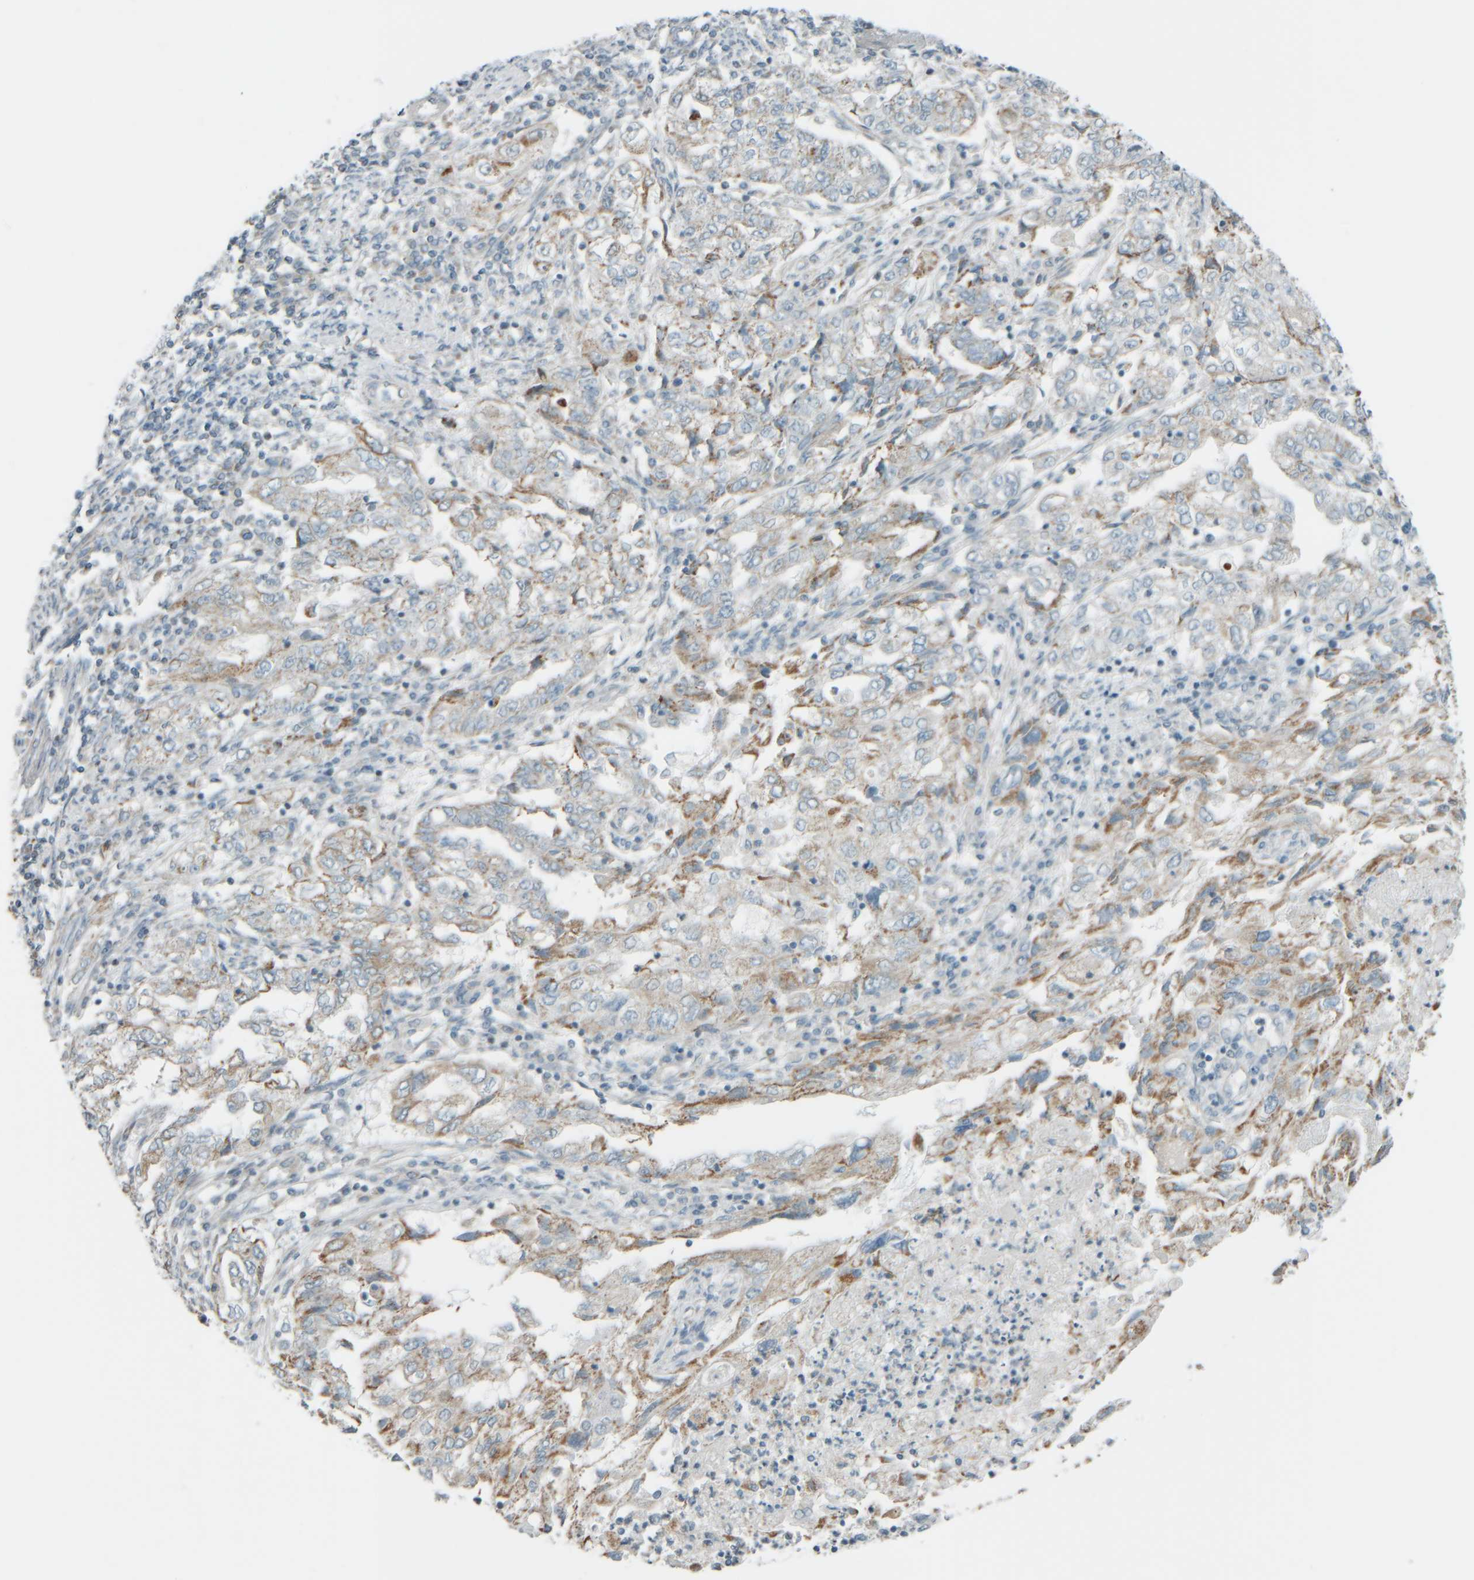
{"staining": {"intensity": "moderate", "quantity": "<25%", "location": "cytoplasmic/membranous"}, "tissue": "endometrial cancer", "cell_type": "Tumor cells", "image_type": "cancer", "snomed": [{"axis": "morphology", "description": "Adenocarcinoma, NOS"}, {"axis": "topography", "description": "Endometrium"}], "caption": "Immunohistochemistry (IHC) (DAB (3,3'-diaminobenzidine)) staining of human adenocarcinoma (endometrial) shows moderate cytoplasmic/membranous protein positivity in about <25% of tumor cells.", "gene": "PTGES3L-AARSD1", "patient": {"sex": "female", "age": 49}}